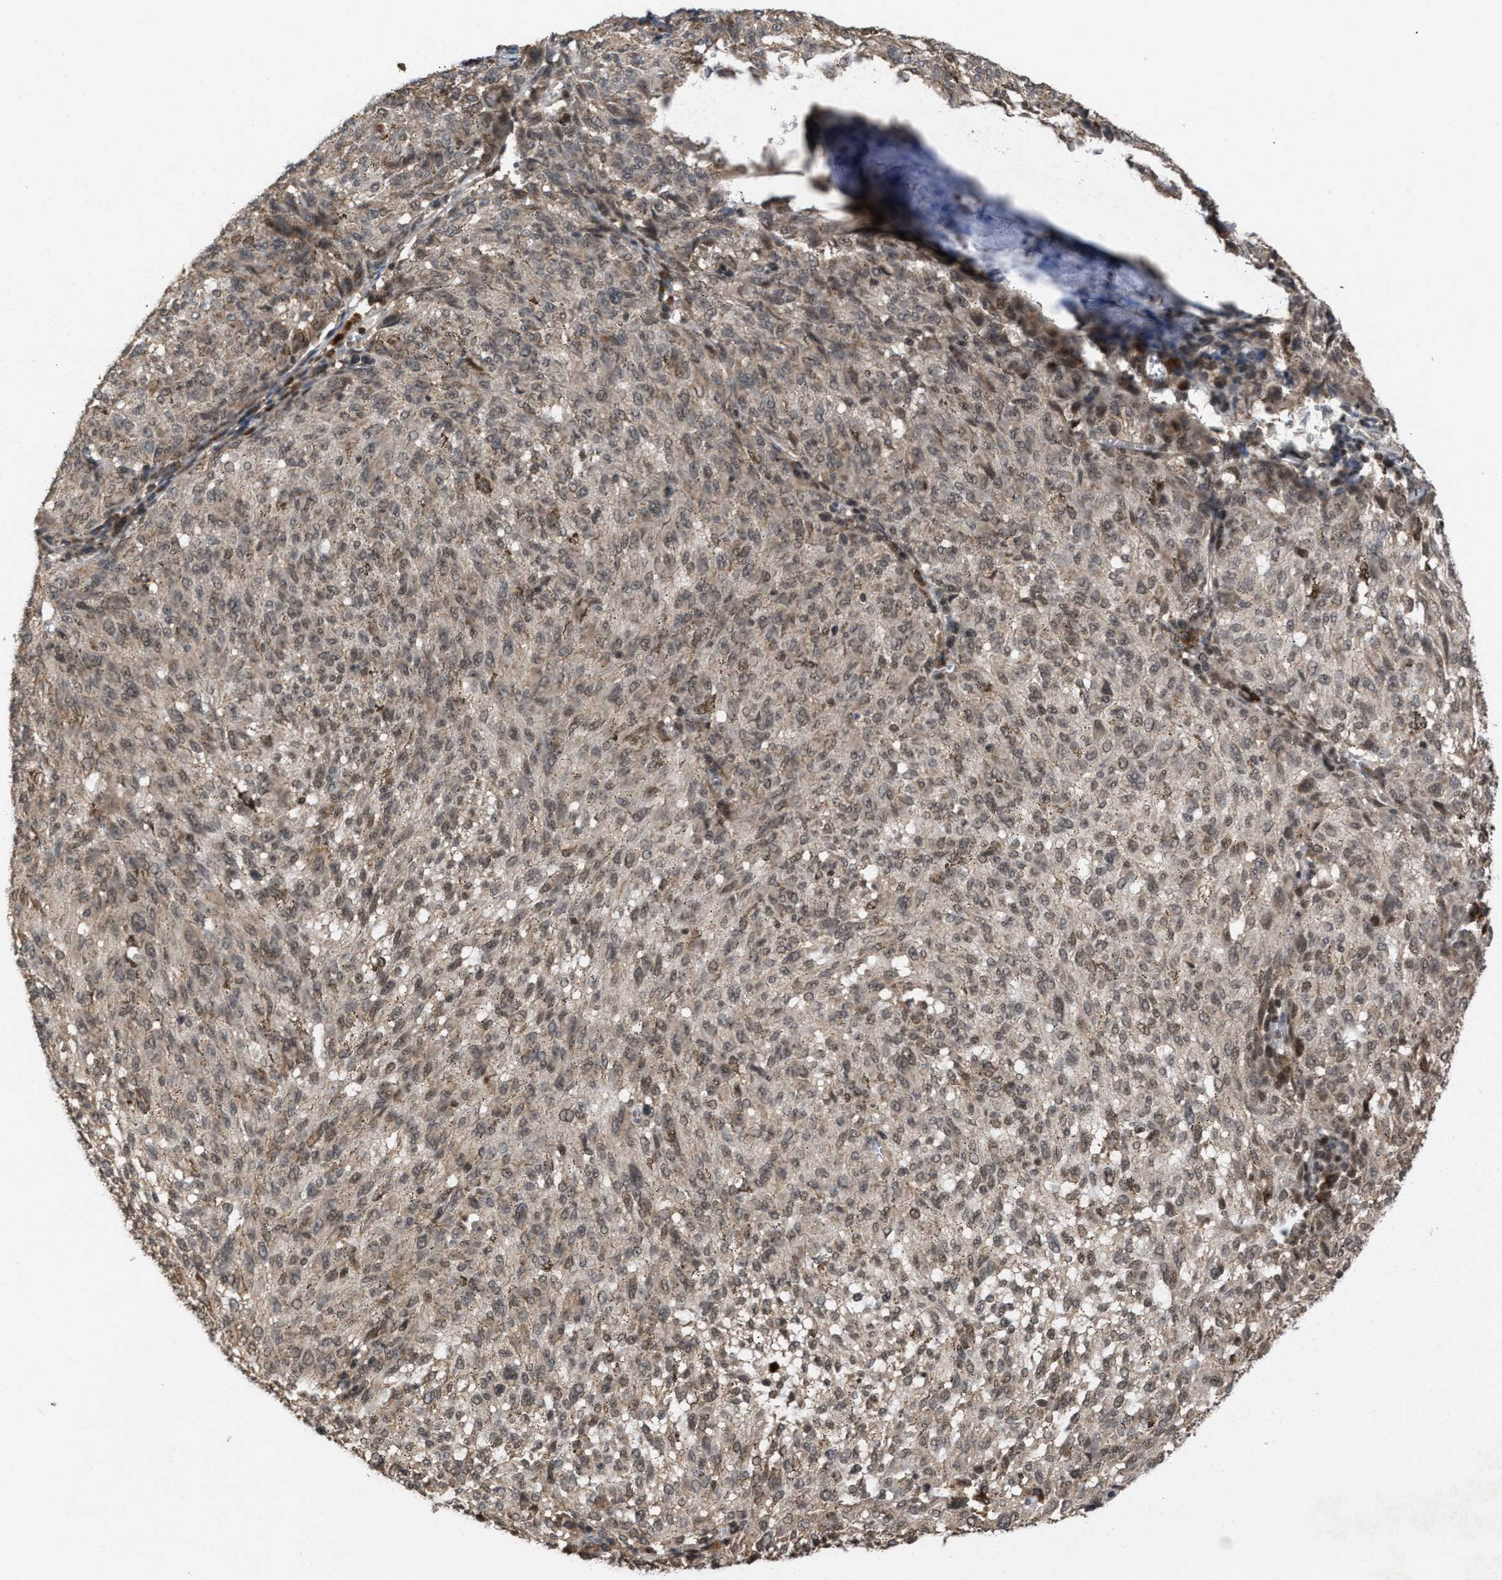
{"staining": {"intensity": "weak", "quantity": "25%-75%", "location": "cytoplasmic/membranous,nuclear"}, "tissue": "melanoma", "cell_type": "Tumor cells", "image_type": "cancer", "snomed": [{"axis": "morphology", "description": "Malignant melanoma, NOS"}, {"axis": "topography", "description": "Skin"}], "caption": "A histopathology image of human malignant melanoma stained for a protein shows weak cytoplasmic/membranous and nuclear brown staining in tumor cells.", "gene": "C9orf78", "patient": {"sex": "female", "age": 72}}